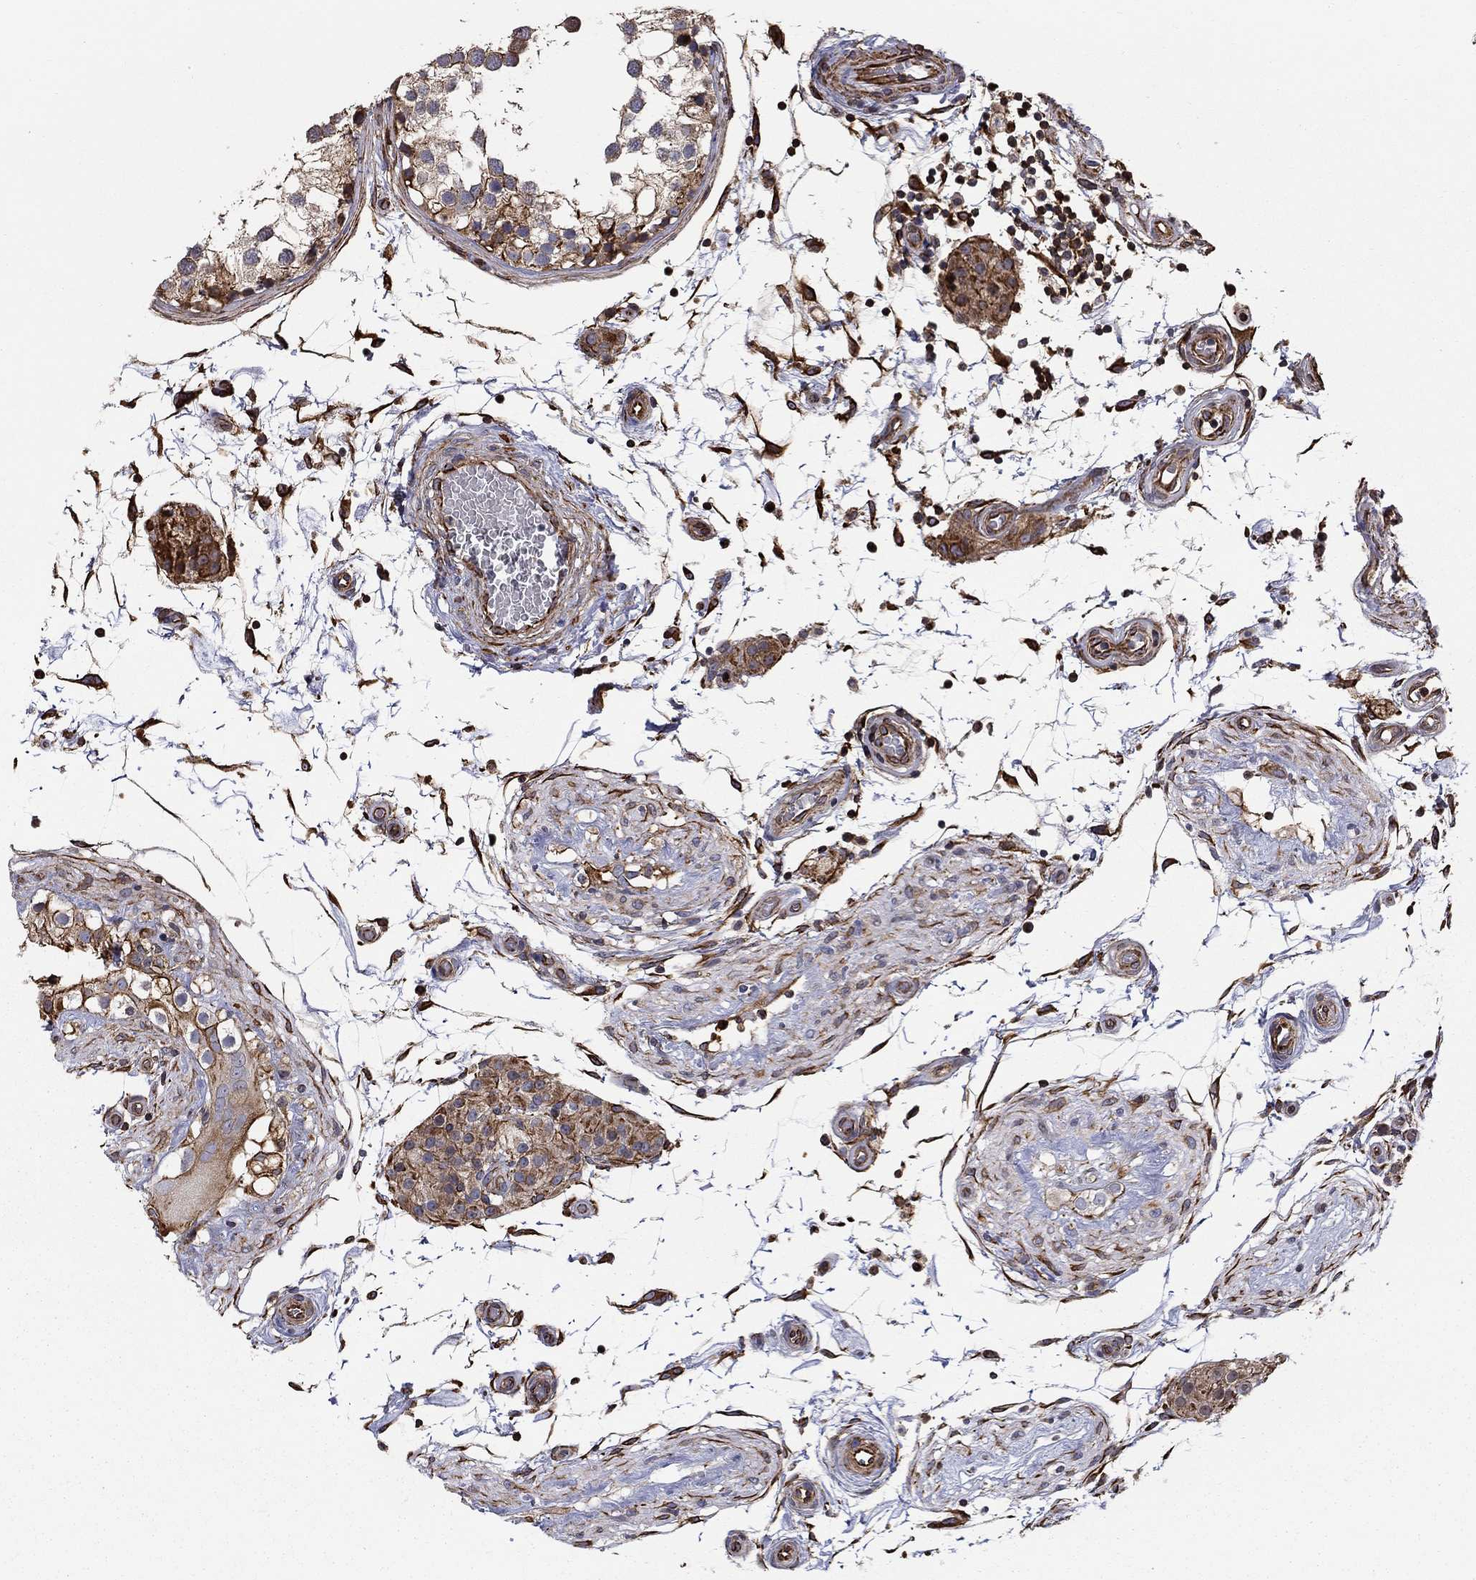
{"staining": {"intensity": "strong", "quantity": "<25%", "location": "cytoplasmic/membranous"}, "tissue": "testis", "cell_type": "Cells in seminiferous ducts", "image_type": "normal", "snomed": [{"axis": "morphology", "description": "Normal tissue, NOS"}, {"axis": "morphology", "description": "Seminoma, NOS"}, {"axis": "topography", "description": "Testis"}], "caption": "Benign testis was stained to show a protein in brown. There is medium levels of strong cytoplasmic/membranous positivity in about <25% of cells in seminiferous ducts.", "gene": "NPHP1", "patient": {"sex": "male", "age": 65}}